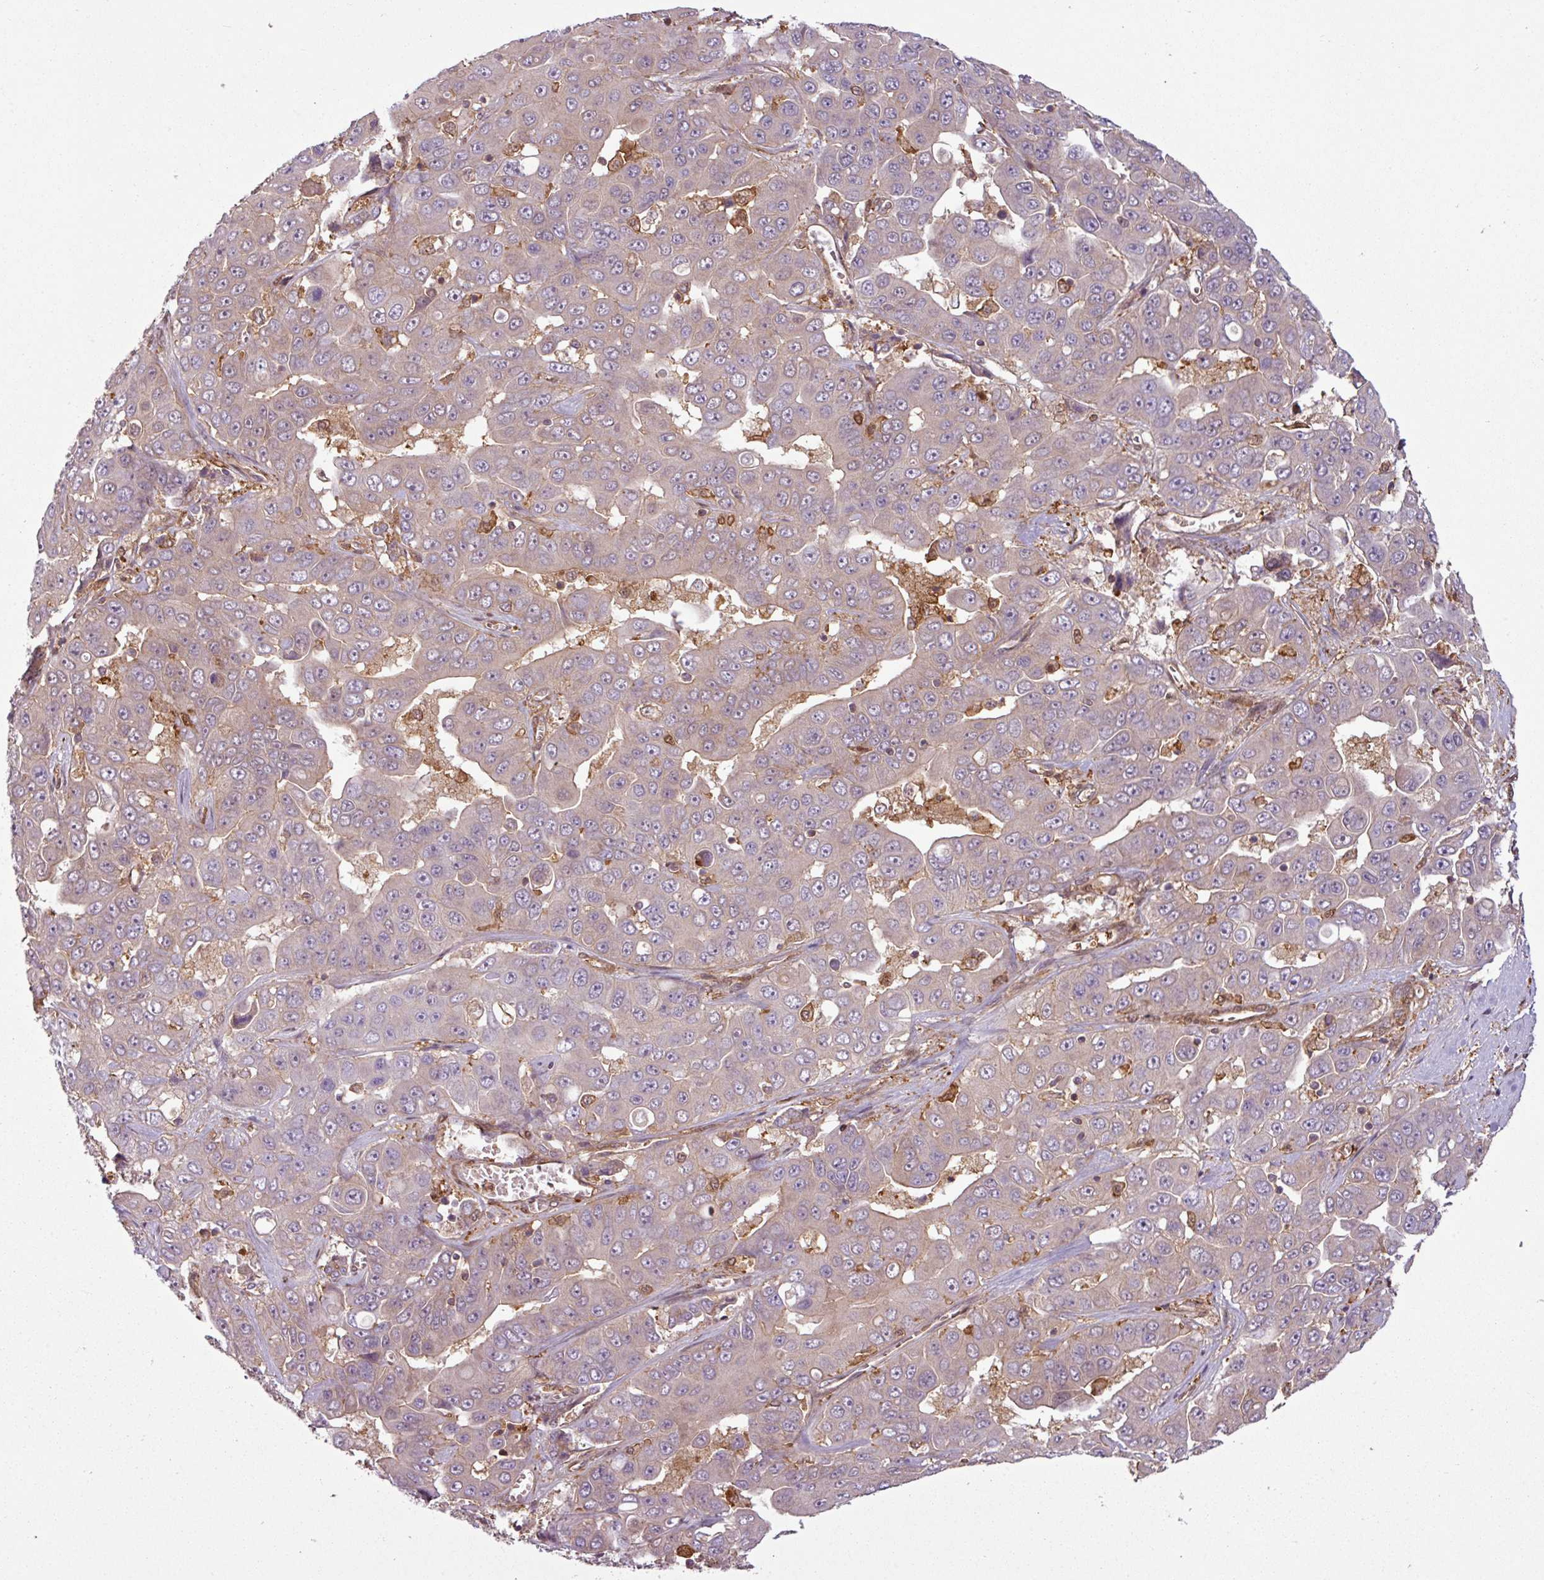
{"staining": {"intensity": "negative", "quantity": "none", "location": "none"}, "tissue": "liver cancer", "cell_type": "Tumor cells", "image_type": "cancer", "snomed": [{"axis": "morphology", "description": "Cholangiocarcinoma"}, {"axis": "topography", "description": "Liver"}], "caption": "Photomicrograph shows no protein staining in tumor cells of liver cholangiocarcinoma tissue. (DAB (3,3'-diaminobenzidine) immunohistochemistry visualized using brightfield microscopy, high magnification).", "gene": "SH3BGRL", "patient": {"sex": "female", "age": 52}}